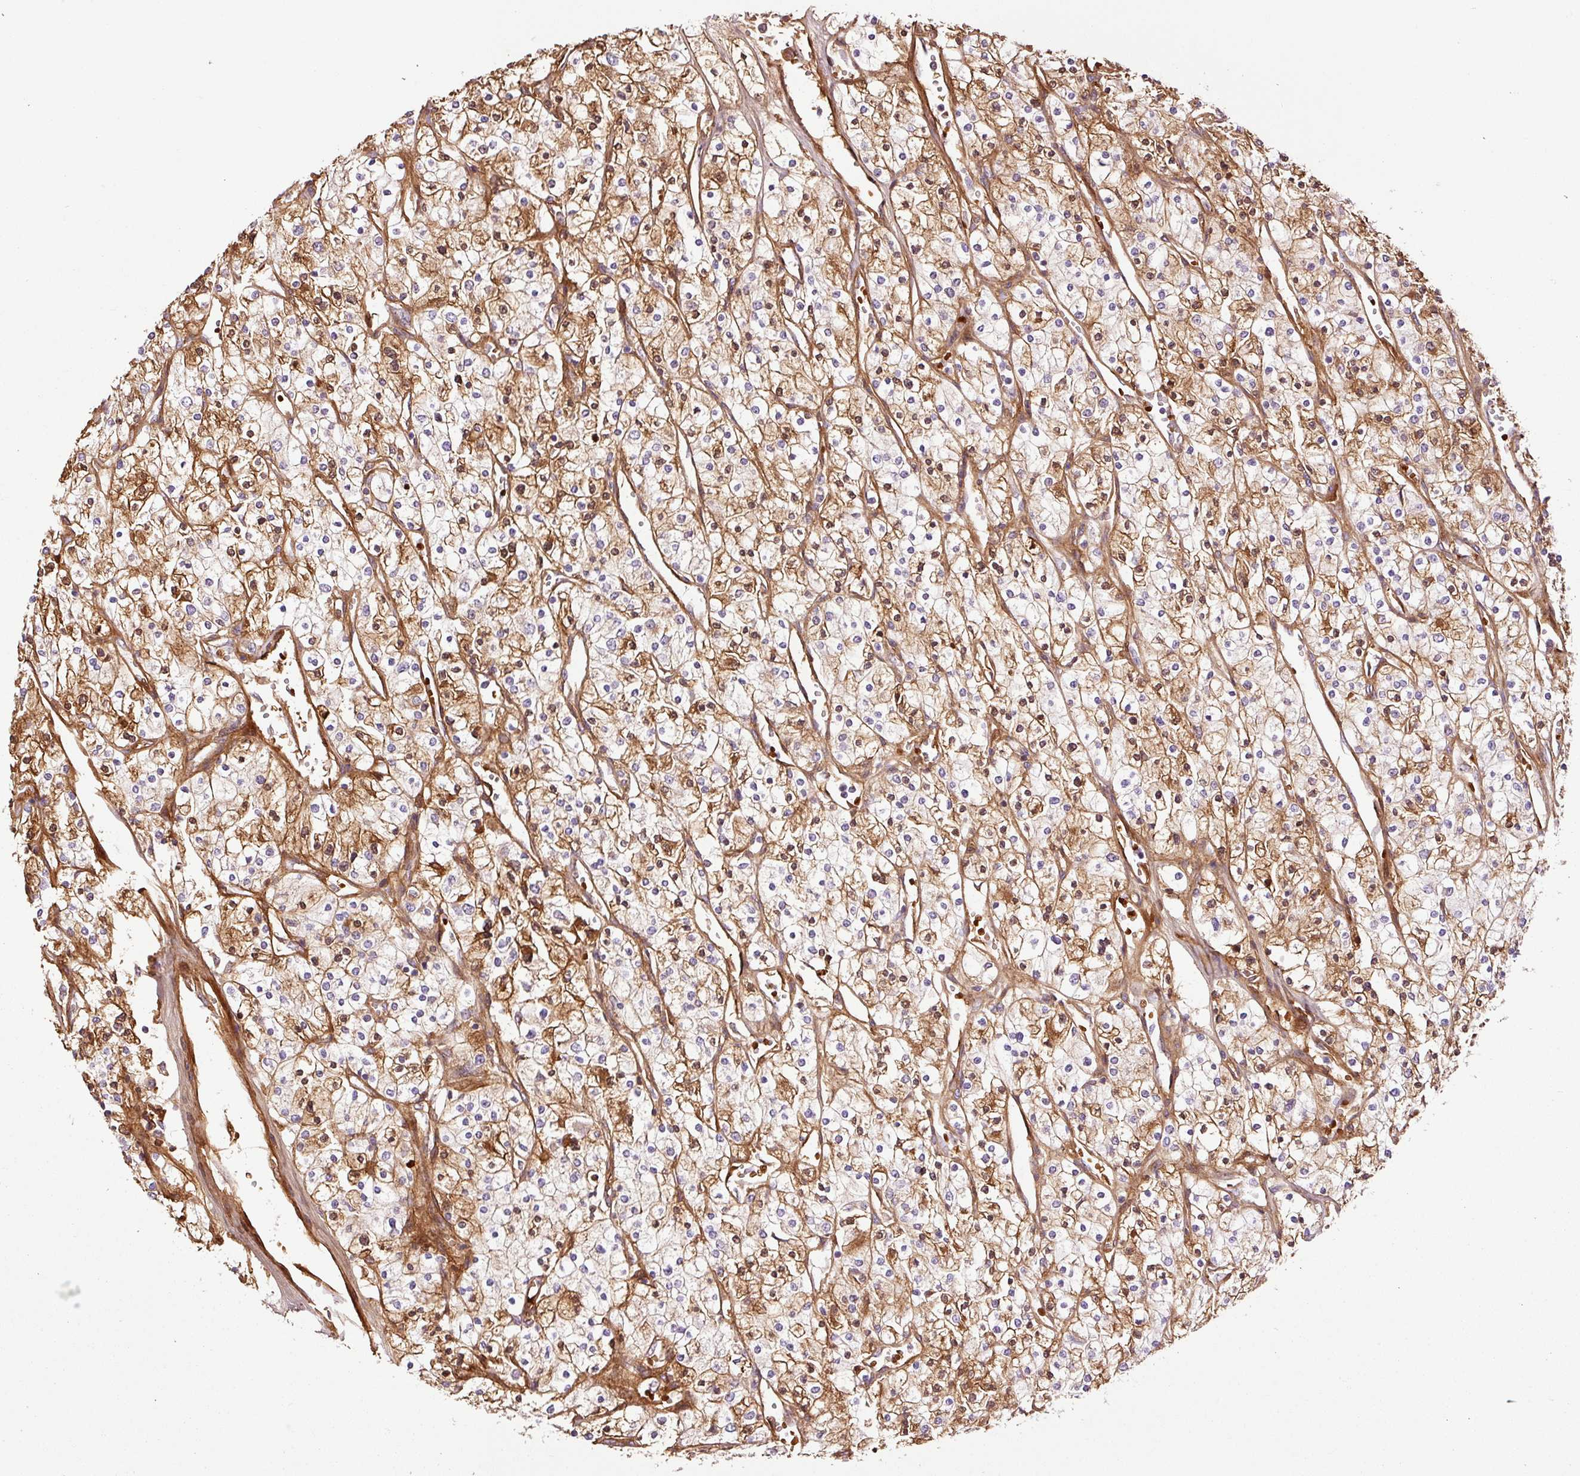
{"staining": {"intensity": "moderate", "quantity": ">75%", "location": "cytoplasmic/membranous,nuclear"}, "tissue": "renal cancer", "cell_type": "Tumor cells", "image_type": "cancer", "snomed": [{"axis": "morphology", "description": "Adenocarcinoma, NOS"}, {"axis": "topography", "description": "Kidney"}], "caption": "DAB immunohistochemical staining of renal adenocarcinoma shows moderate cytoplasmic/membranous and nuclear protein positivity in approximately >75% of tumor cells.", "gene": "NID2", "patient": {"sex": "male", "age": 80}}